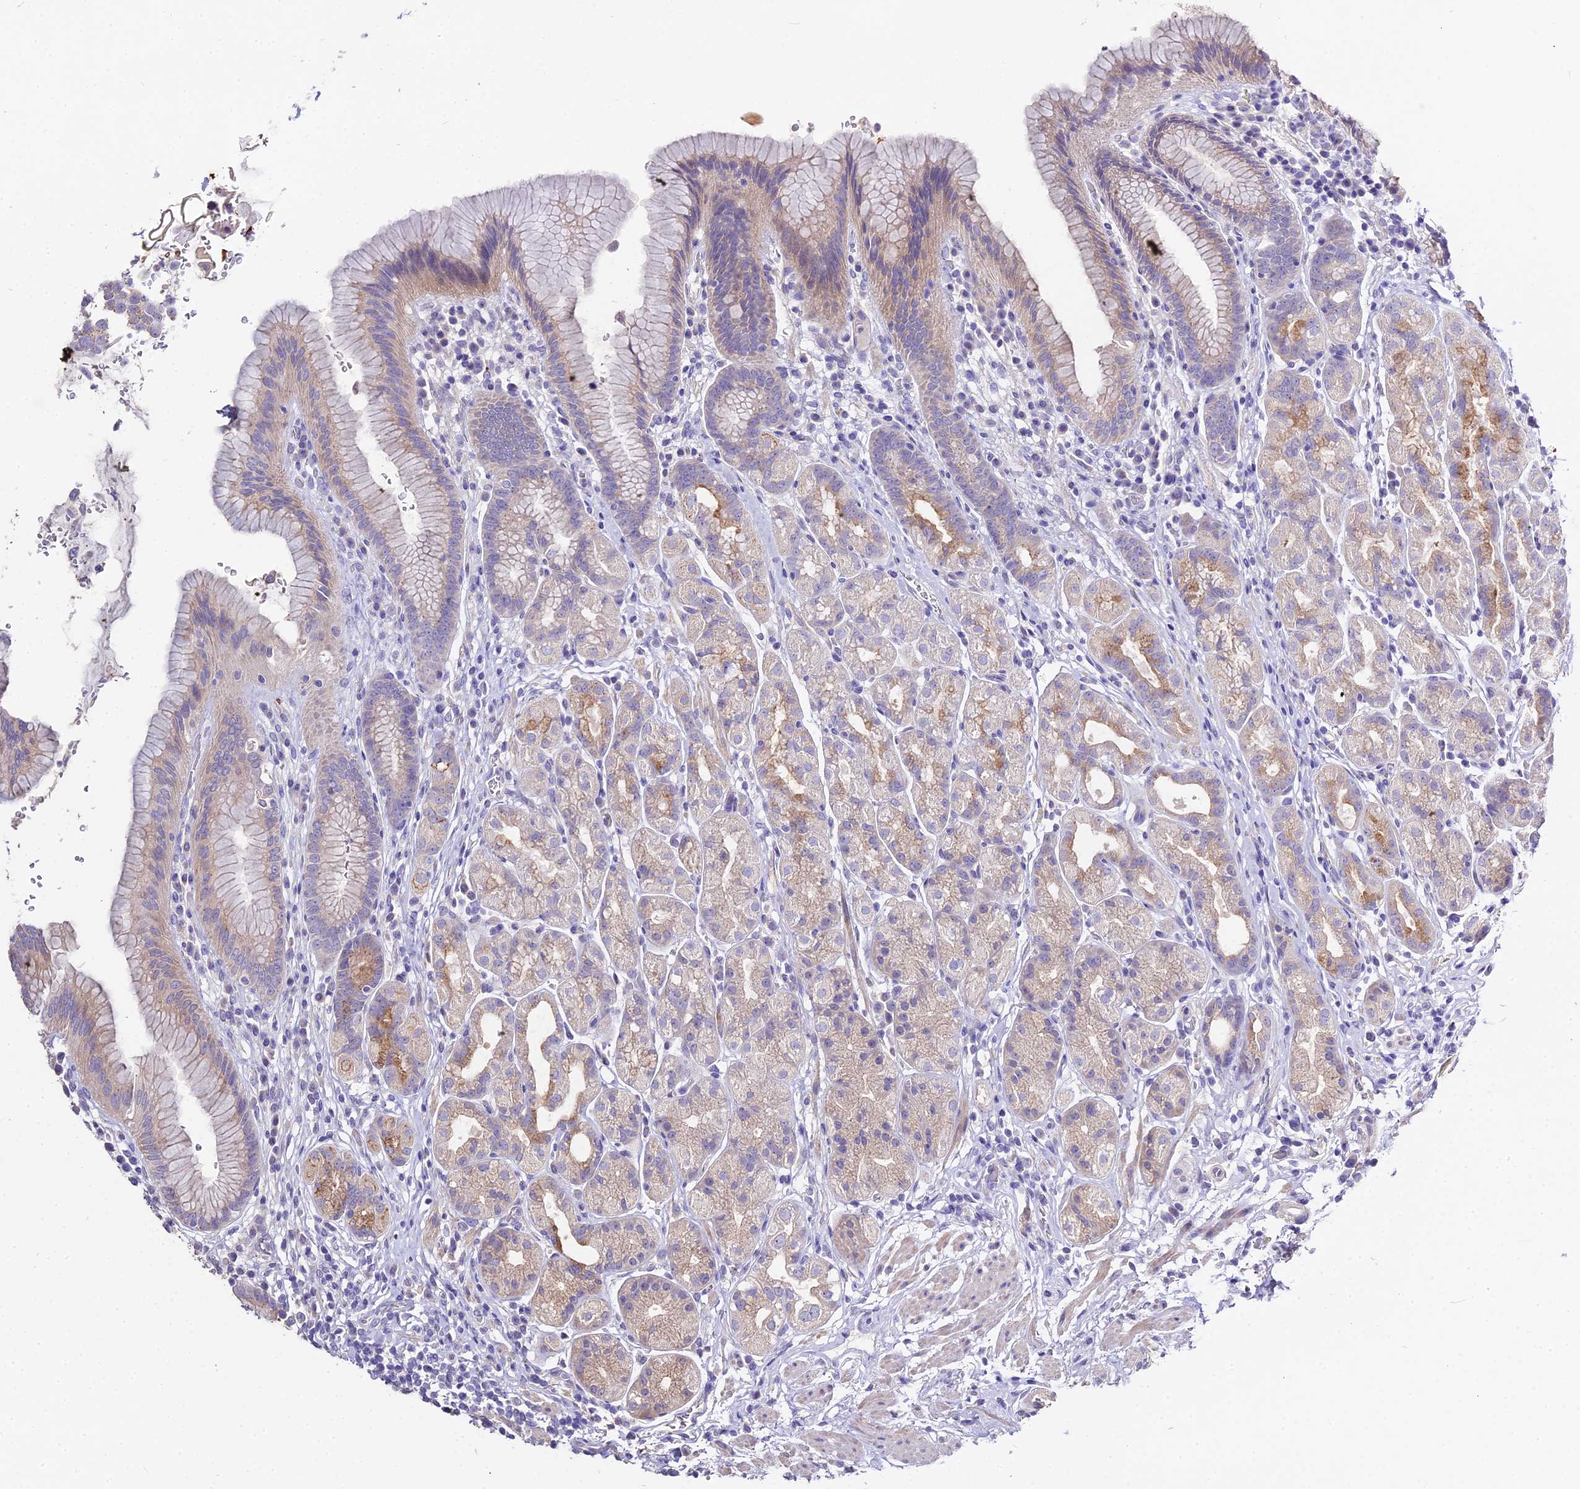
{"staining": {"intensity": "moderate", "quantity": "<25%", "location": "cytoplasmic/membranous"}, "tissue": "stomach", "cell_type": "Glandular cells", "image_type": "normal", "snomed": [{"axis": "morphology", "description": "Normal tissue, NOS"}, {"axis": "topography", "description": "Stomach"}], "caption": "An IHC photomicrograph of normal tissue is shown. Protein staining in brown shows moderate cytoplasmic/membranous positivity in stomach within glandular cells.", "gene": "GLYAT", "patient": {"sex": "male", "age": 63}}